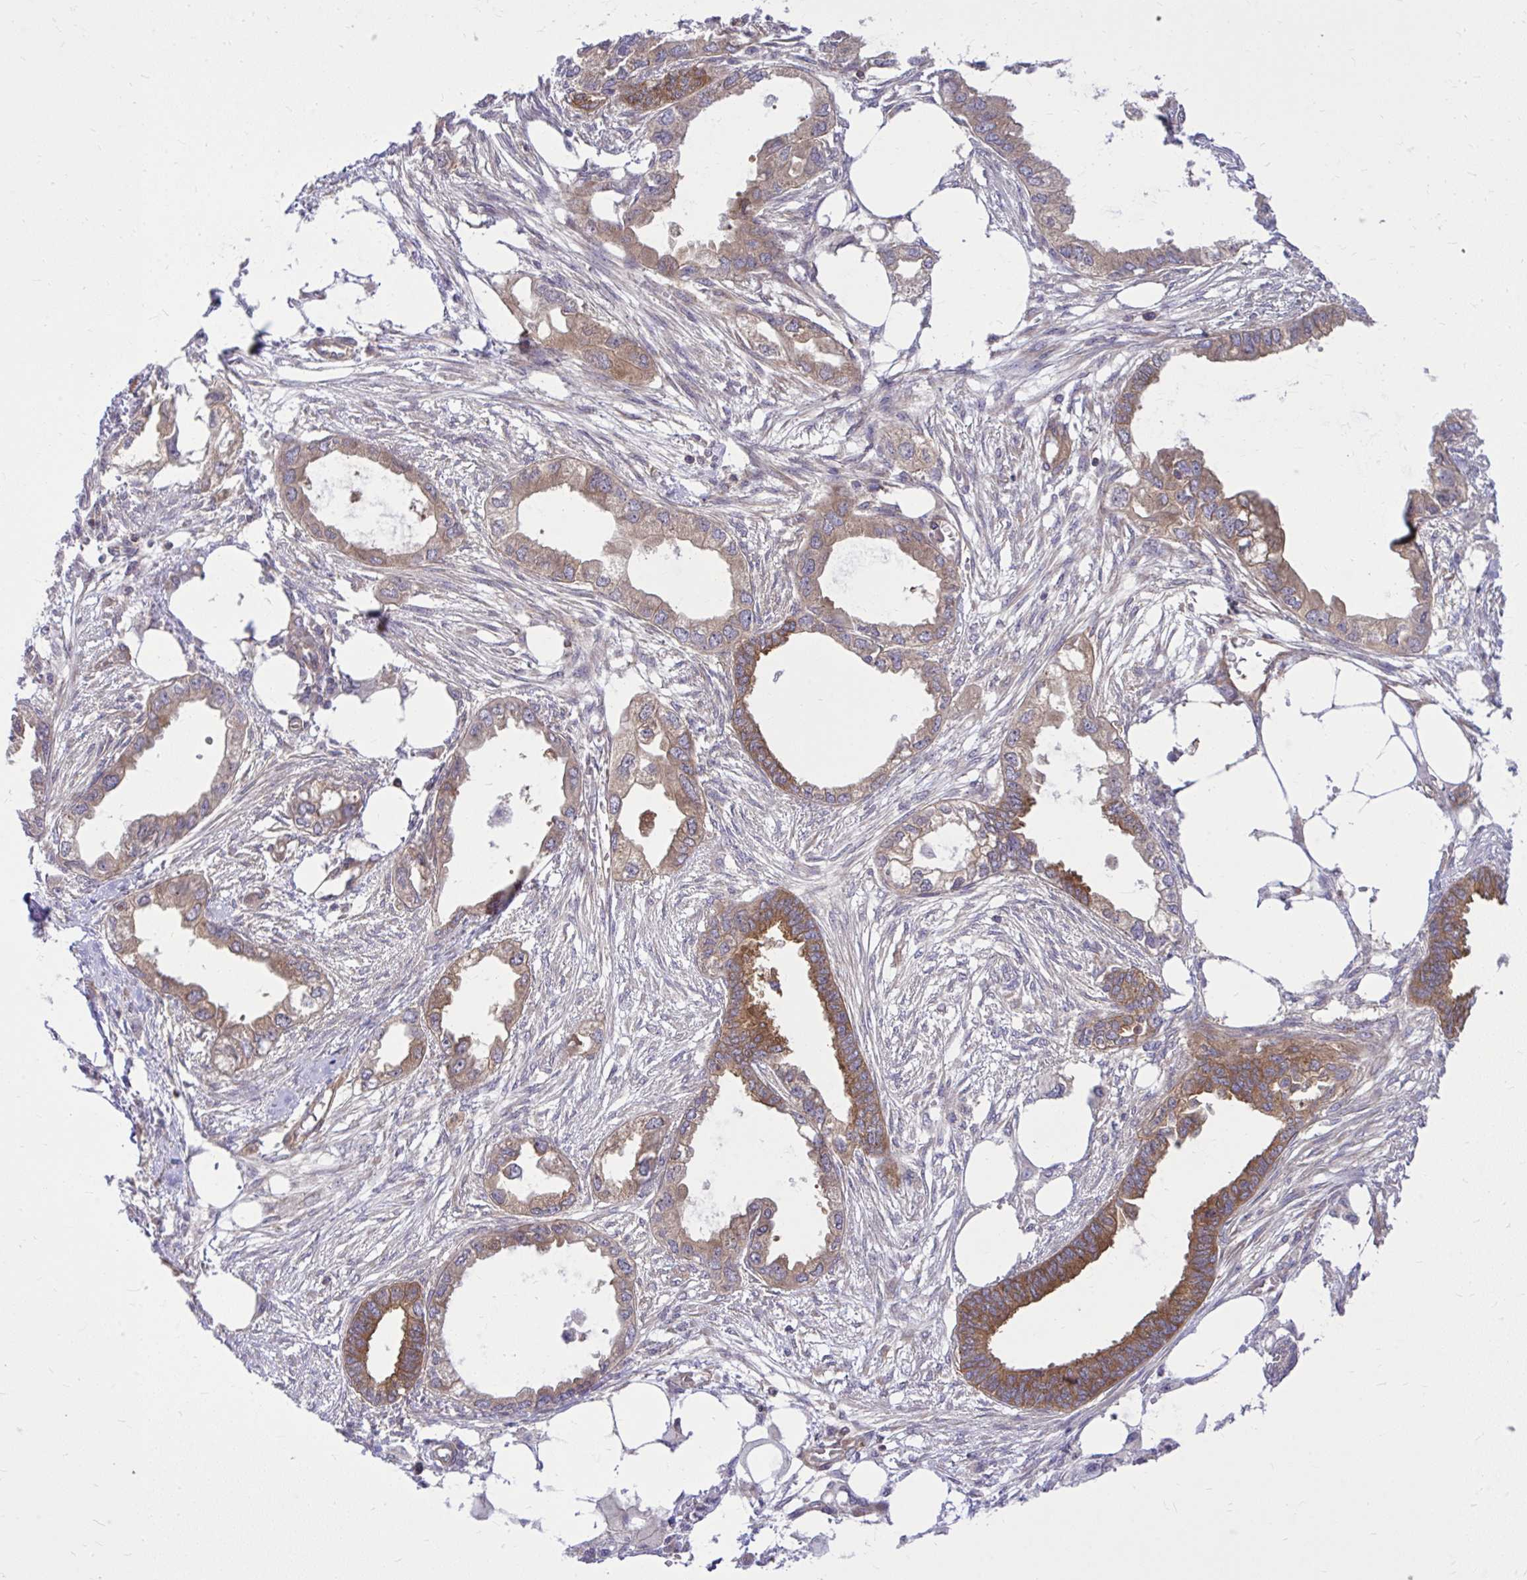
{"staining": {"intensity": "moderate", "quantity": ">75%", "location": "cytoplasmic/membranous"}, "tissue": "endometrial cancer", "cell_type": "Tumor cells", "image_type": "cancer", "snomed": [{"axis": "morphology", "description": "Adenocarcinoma, NOS"}, {"axis": "morphology", "description": "Adenocarcinoma, metastatic, NOS"}, {"axis": "topography", "description": "Adipose tissue"}, {"axis": "topography", "description": "Endometrium"}], "caption": "Moderate cytoplasmic/membranous protein staining is appreciated in approximately >75% of tumor cells in endometrial cancer.", "gene": "PPP5C", "patient": {"sex": "female", "age": 67}}